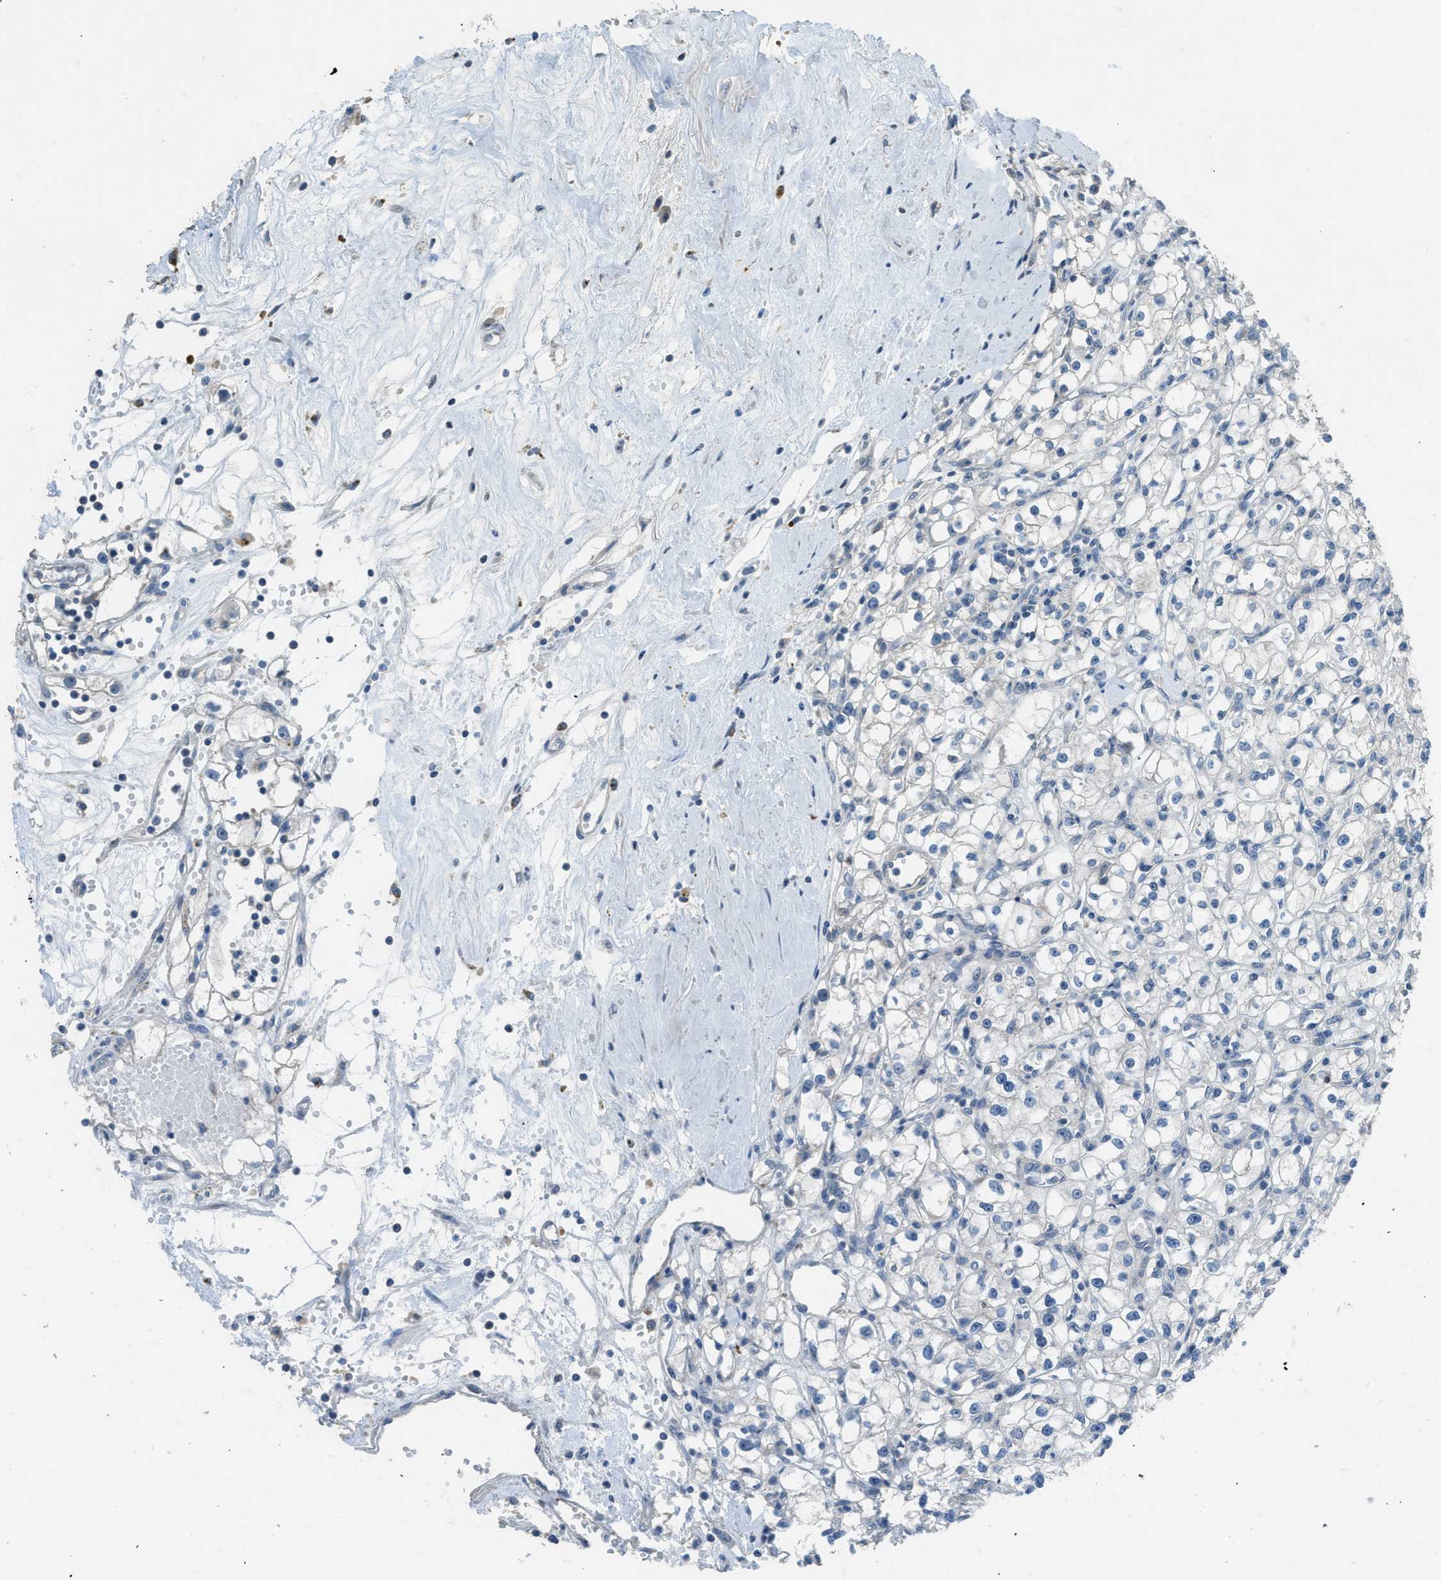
{"staining": {"intensity": "negative", "quantity": "none", "location": "none"}, "tissue": "renal cancer", "cell_type": "Tumor cells", "image_type": "cancer", "snomed": [{"axis": "morphology", "description": "Adenocarcinoma, NOS"}, {"axis": "topography", "description": "Kidney"}], "caption": "Protein analysis of renal adenocarcinoma exhibits no significant staining in tumor cells.", "gene": "TIMD4", "patient": {"sex": "male", "age": 56}}